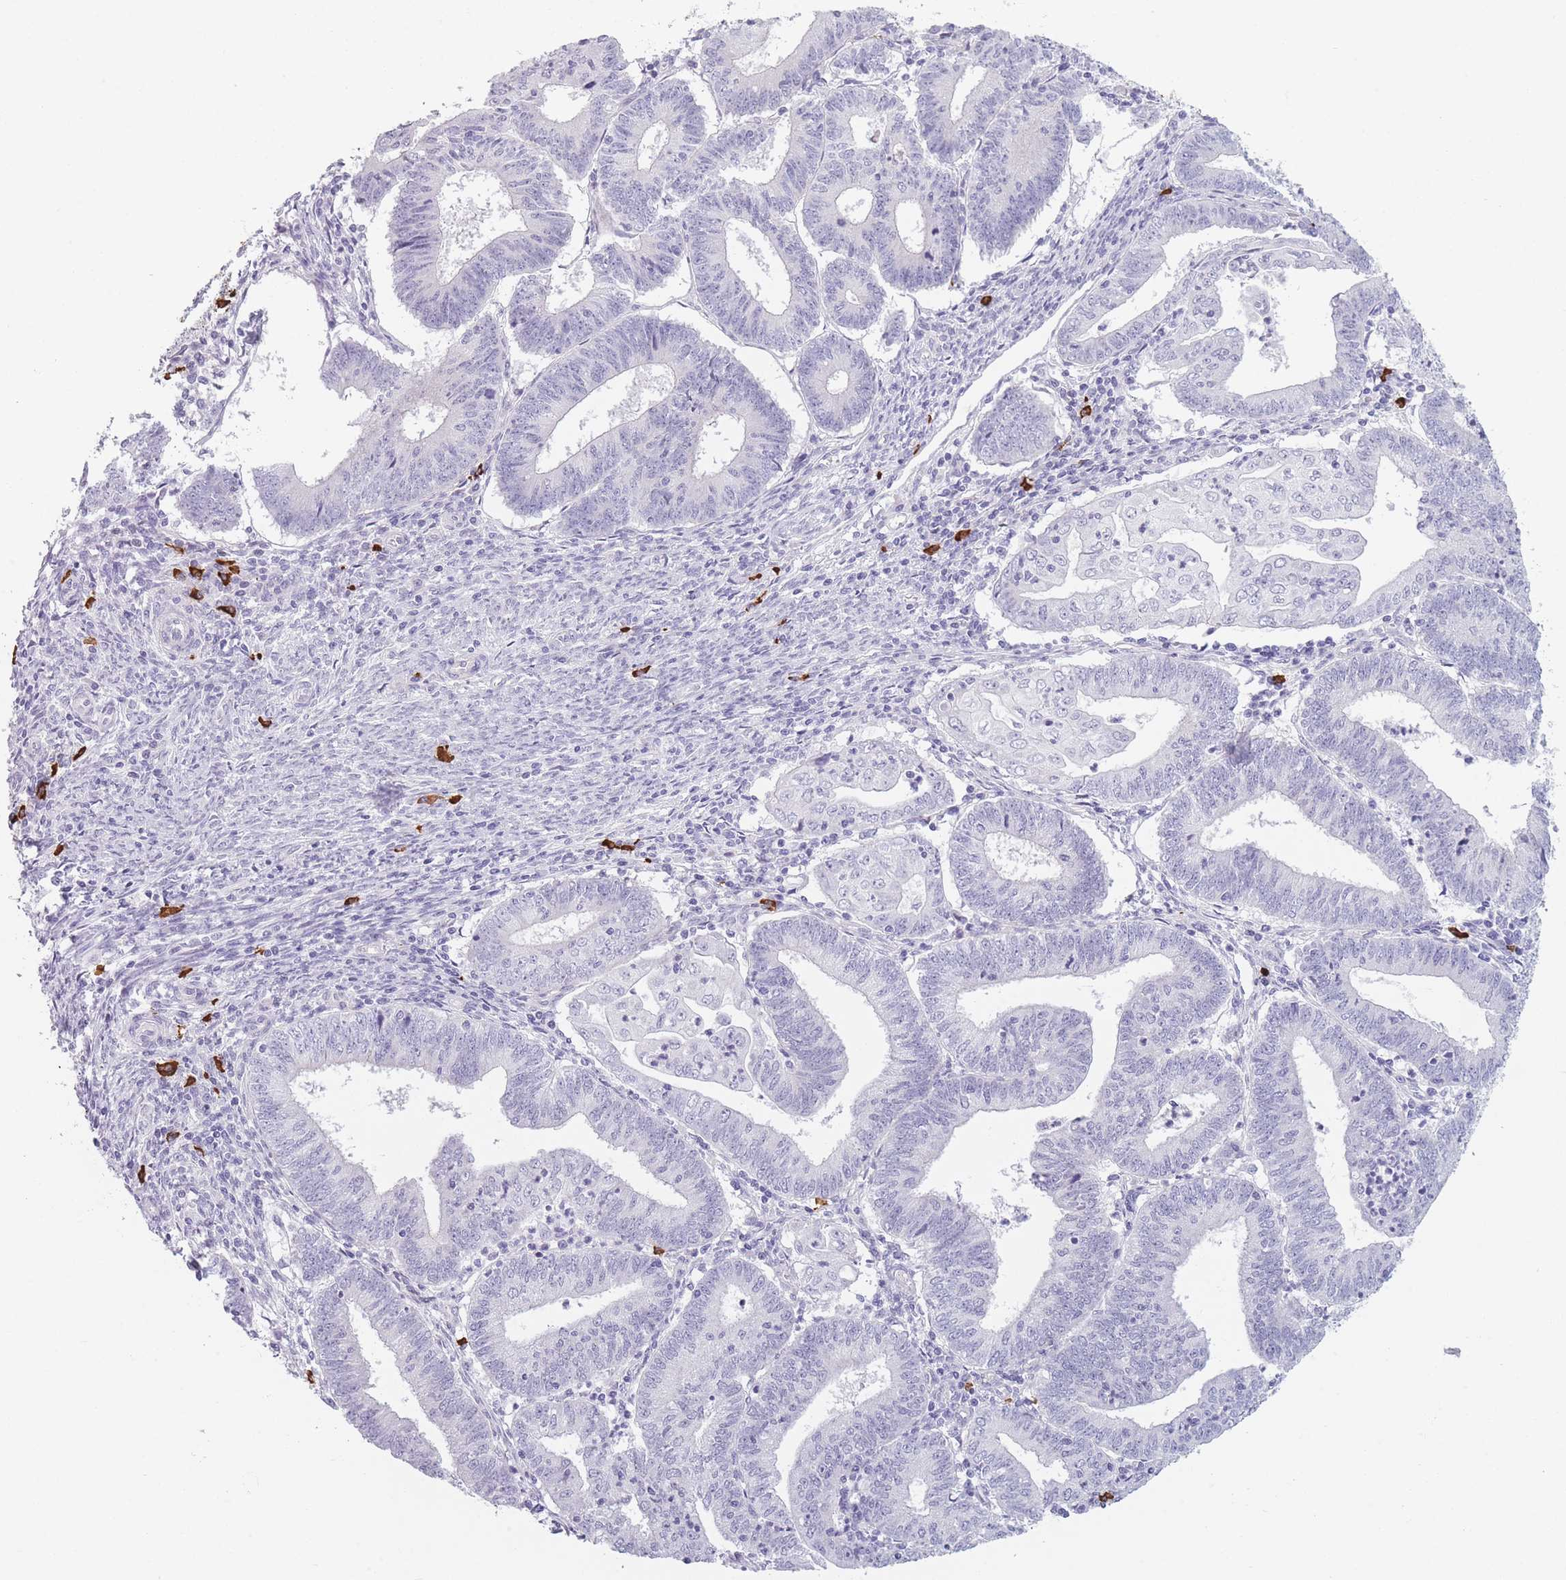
{"staining": {"intensity": "negative", "quantity": "none", "location": "none"}, "tissue": "endometrial cancer", "cell_type": "Tumor cells", "image_type": "cancer", "snomed": [{"axis": "morphology", "description": "Adenocarcinoma, NOS"}, {"axis": "topography", "description": "Endometrium"}], "caption": "The image displays no significant staining in tumor cells of endometrial cancer.", "gene": "PLEKHG2", "patient": {"sex": "female", "age": 60}}